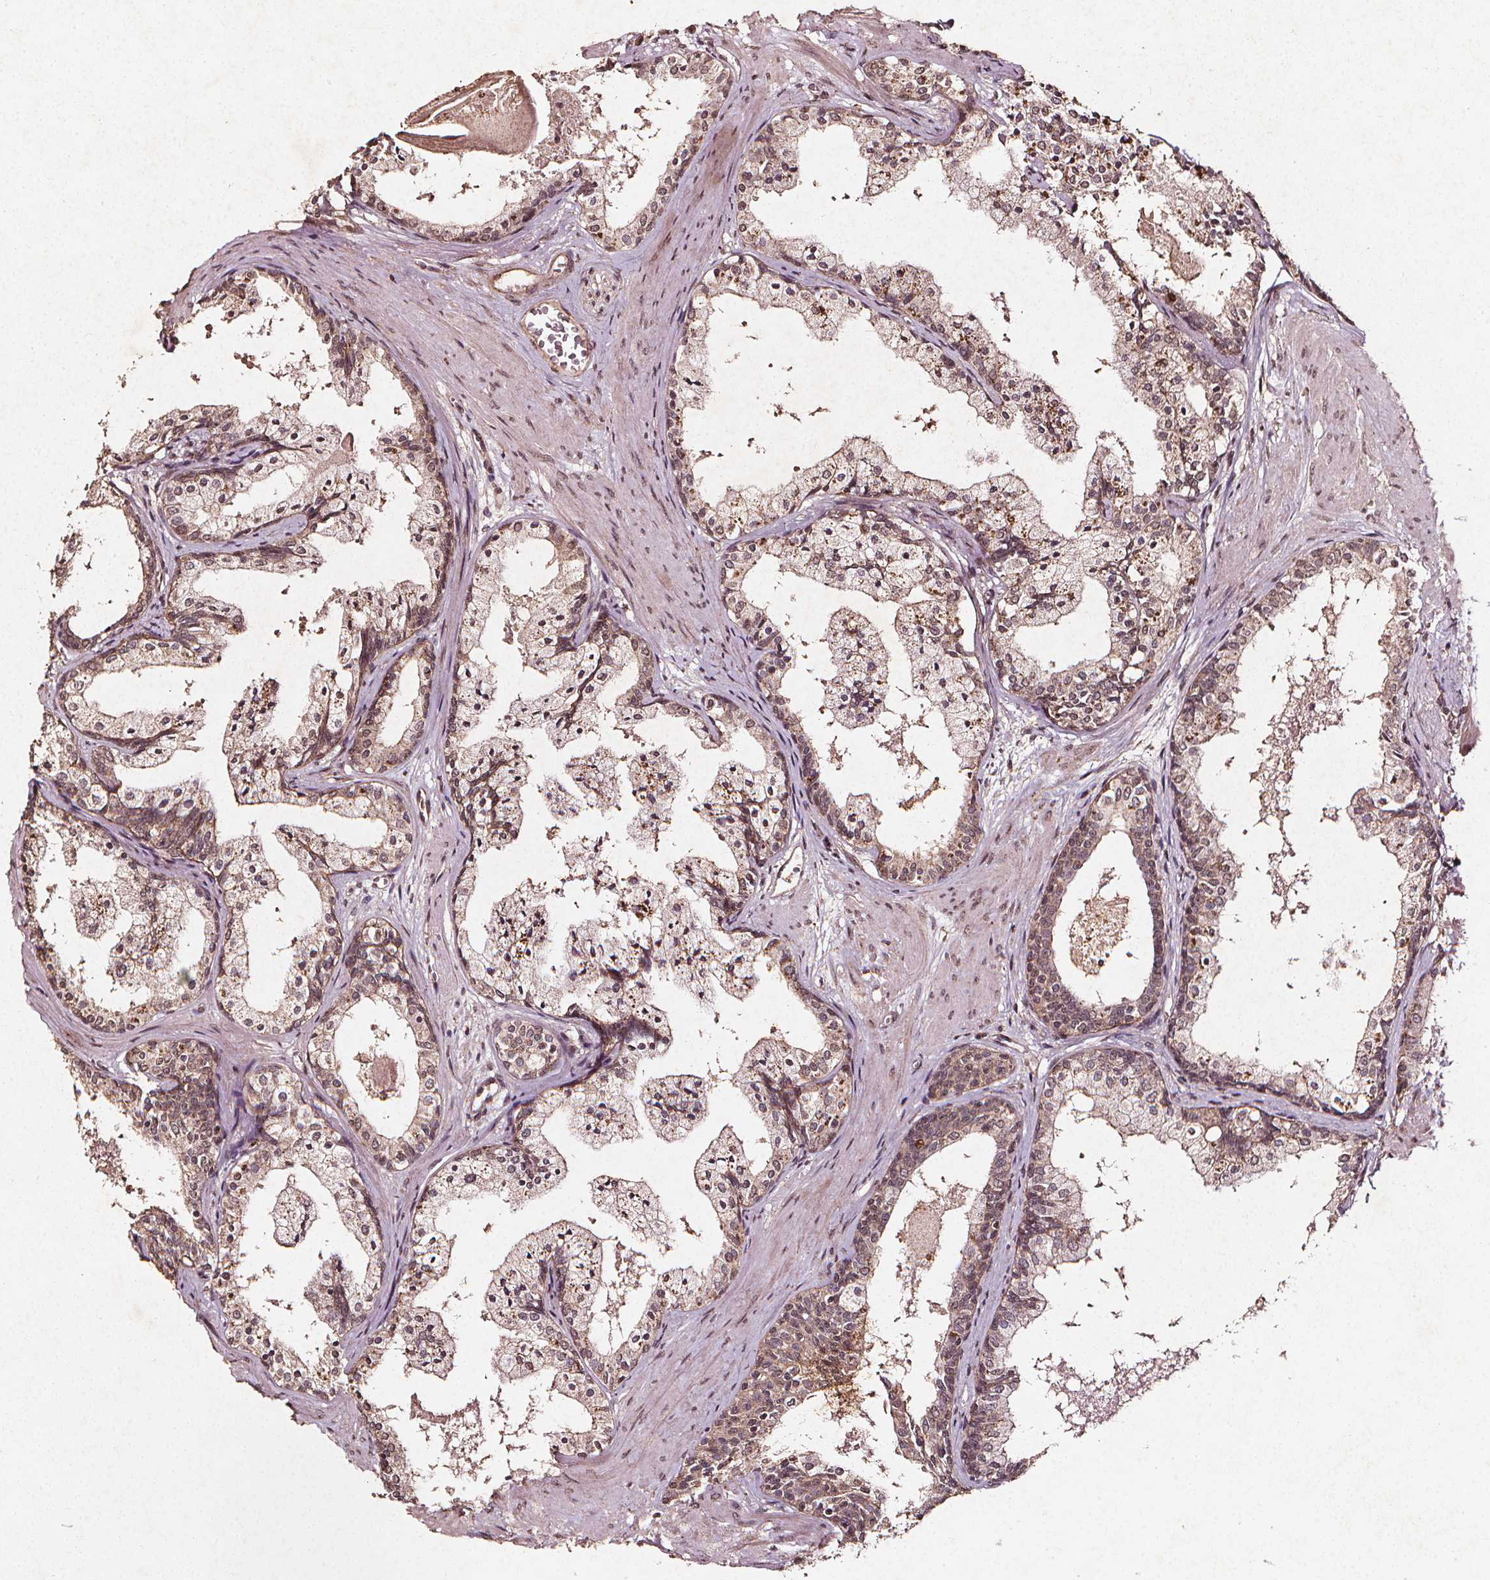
{"staining": {"intensity": "weak", "quantity": "25%-75%", "location": "cytoplasmic/membranous"}, "tissue": "prostate", "cell_type": "Glandular cells", "image_type": "normal", "snomed": [{"axis": "morphology", "description": "Normal tissue, NOS"}, {"axis": "topography", "description": "Prostate"}], "caption": "About 25%-75% of glandular cells in benign human prostate demonstrate weak cytoplasmic/membranous protein positivity as visualized by brown immunohistochemical staining.", "gene": "ABCA1", "patient": {"sex": "male", "age": 61}}